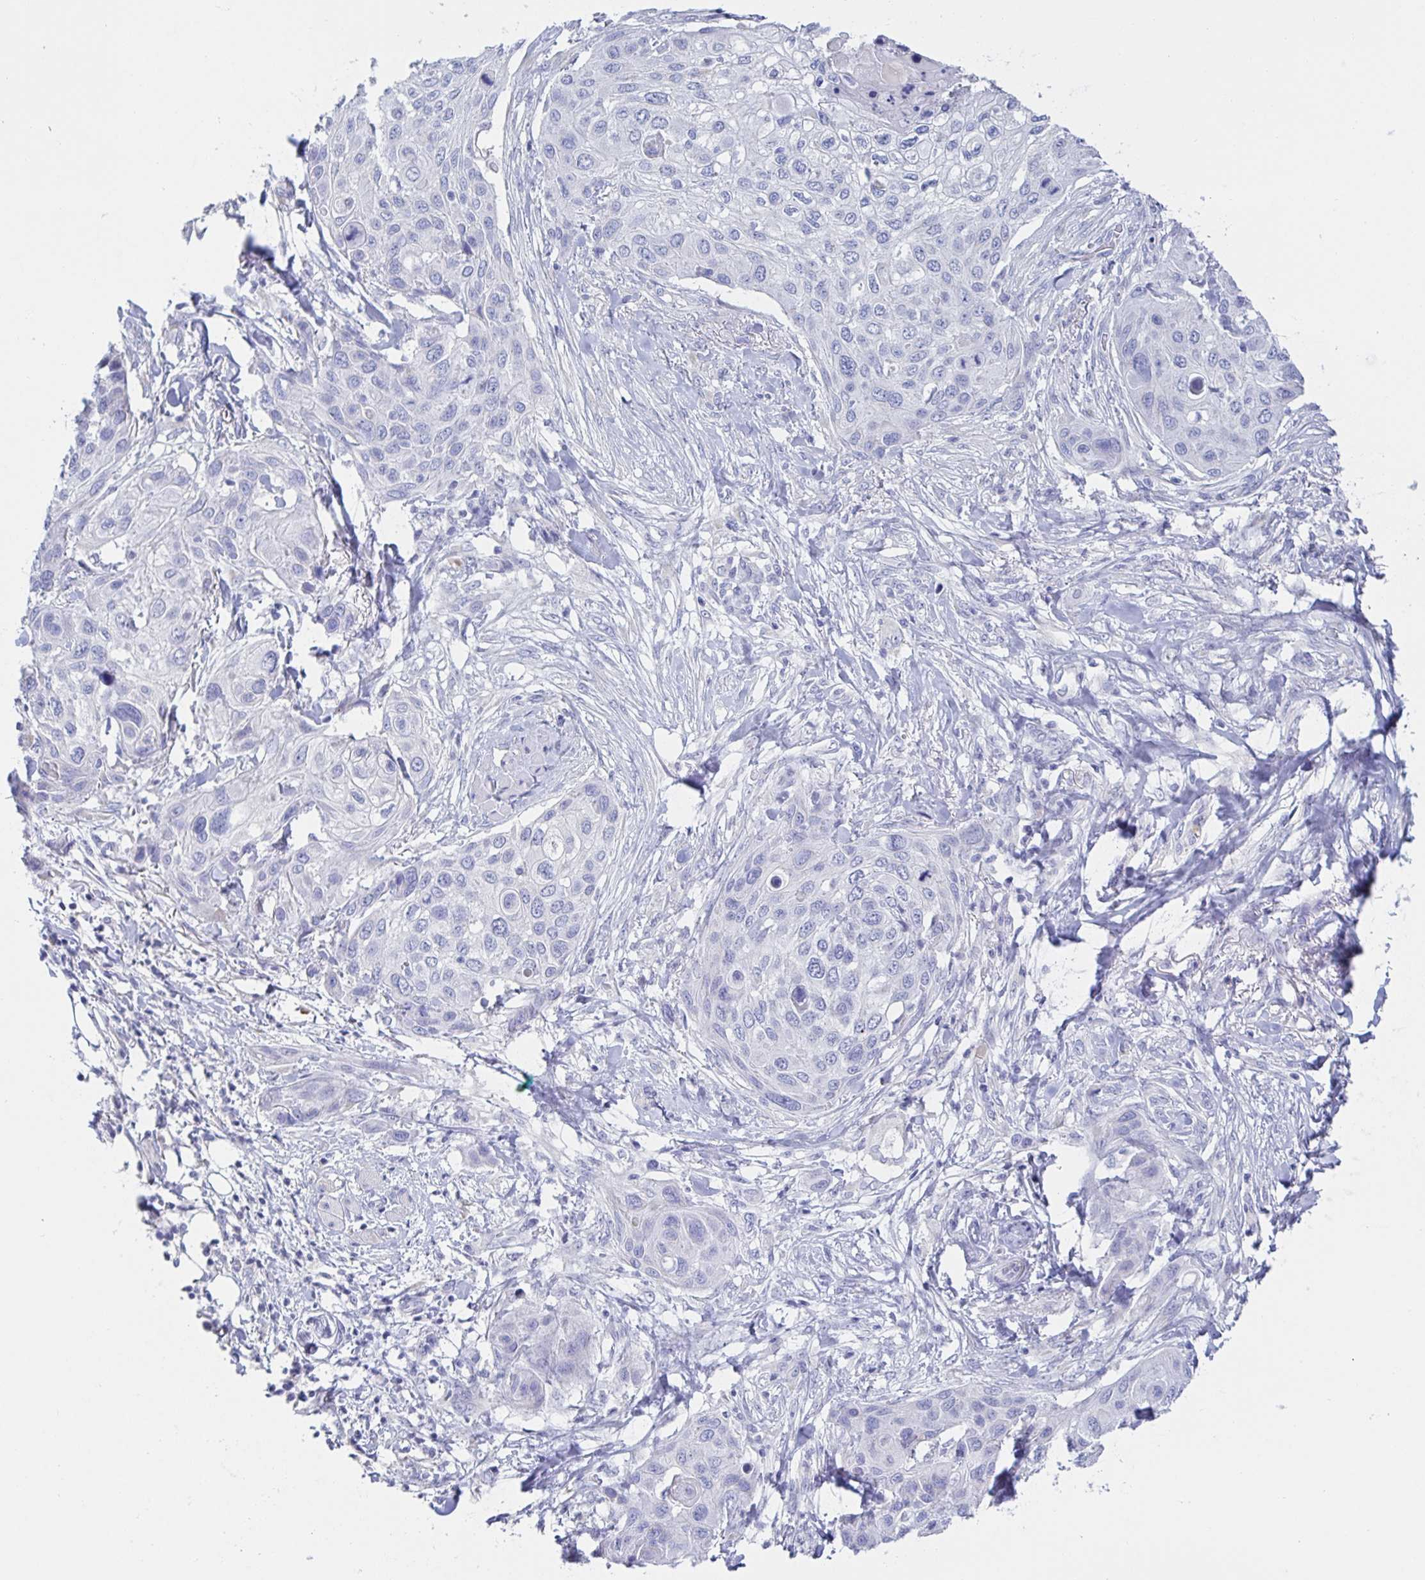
{"staining": {"intensity": "negative", "quantity": "none", "location": "none"}, "tissue": "skin cancer", "cell_type": "Tumor cells", "image_type": "cancer", "snomed": [{"axis": "morphology", "description": "Squamous cell carcinoma, NOS"}, {"axis": "topography", "description": "Skin"}], "caption": "This is a image of IHC staining of squamous cell carcinoma (skin), which shows no positivity in tumor cells.", "gene": "SIAH3", "patient": {"sex": "female", "age": 87}}